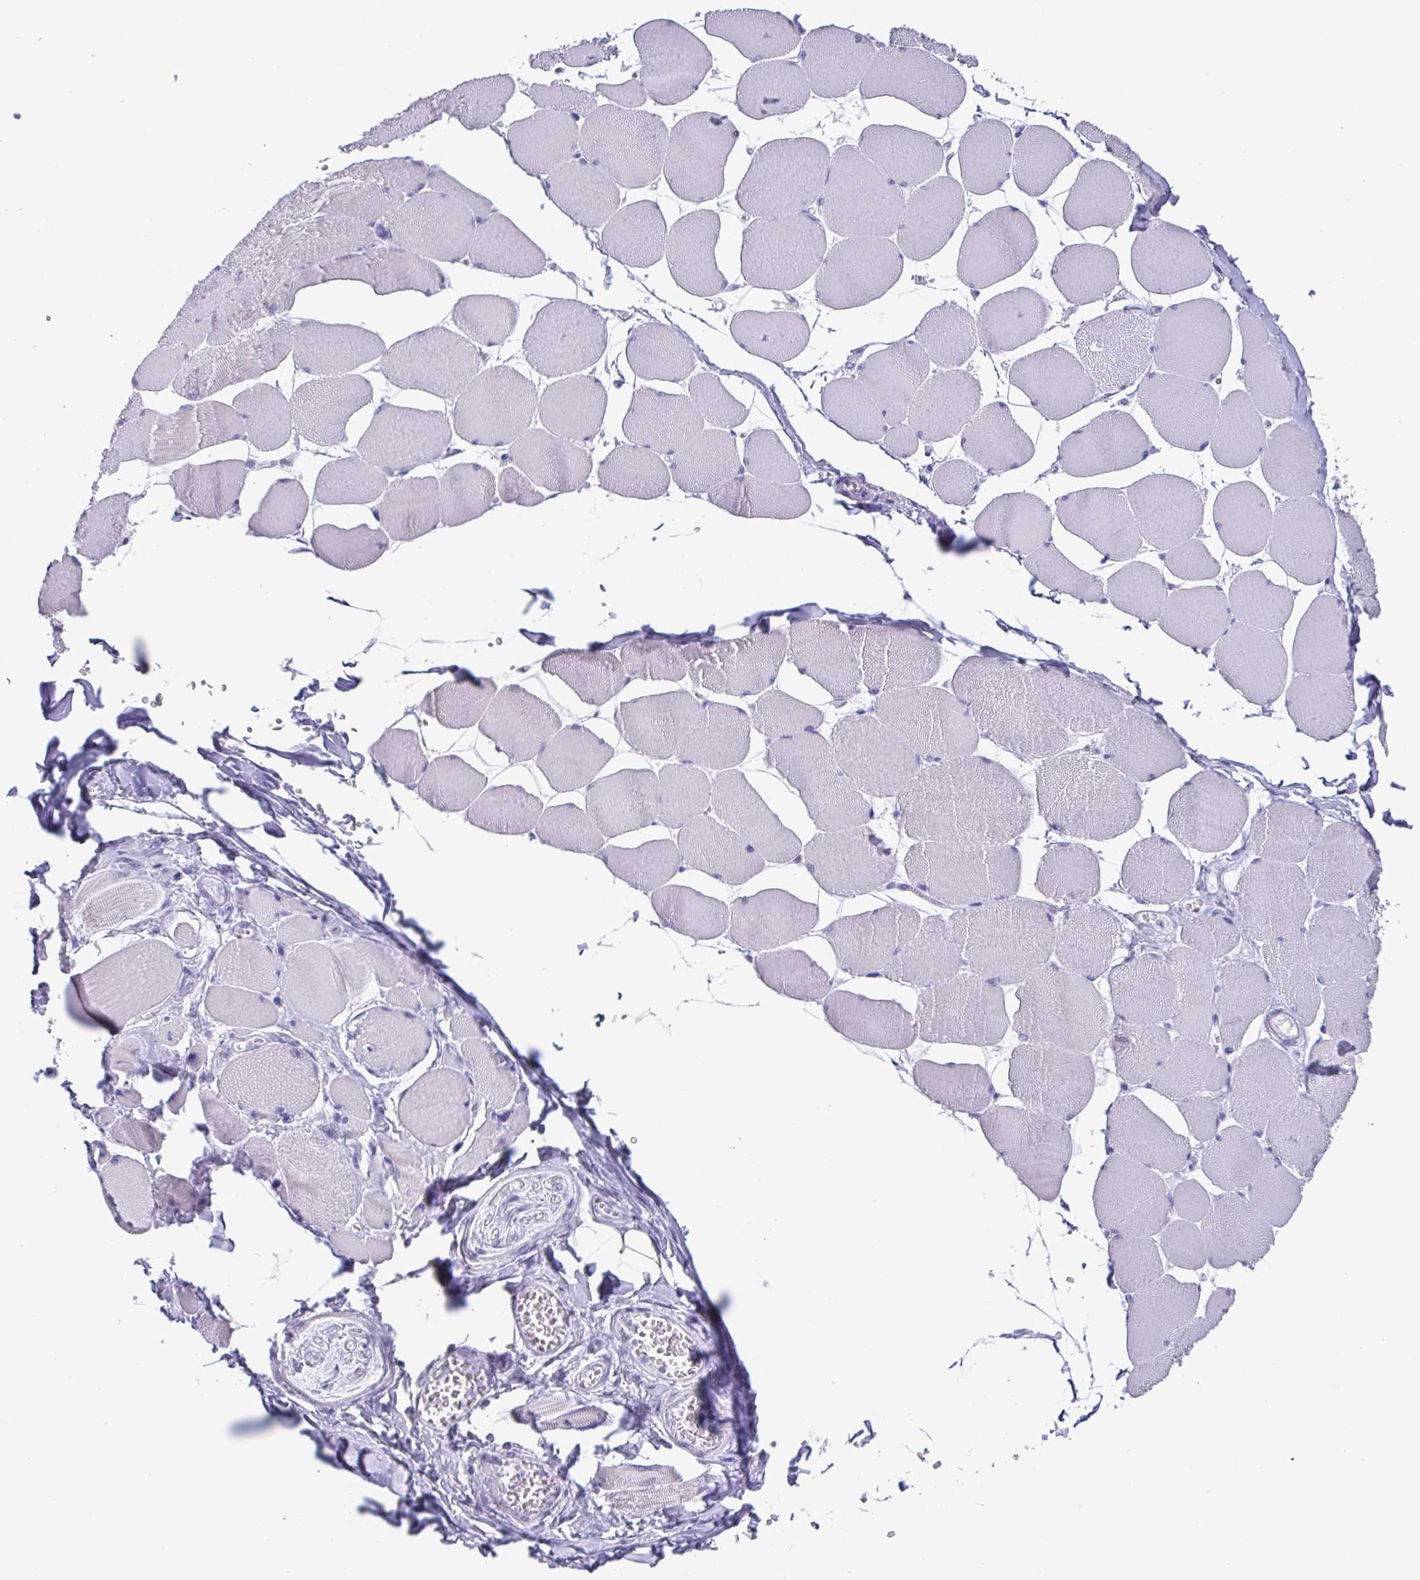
{"staining": {"intensity": "negative", "quantity": "none", "location": "none"}, "tissue": "skeletal muscle", "cell_type": "Myocytes", "image_type": "normal", "snomed": [{"axis": "morphology", "description": "Normal tissue, NOS"}, {"axis": "topography", "description": "Skeletal muscle"}], "caption": "Immunohistochemistry (IHC) histopathology image of benign human skeletal muscle stained for a protein (brown), which displays no expression in myocytes. The staining was performed using DAB (3,3'-diaminobenzidine) to visualize the protein expression in brown, while the nuclei were stained in blue with hematoxylin (Magnification: 20x).", "gene": "SCGN", "patient": {"sex": "female", "age": 75}}